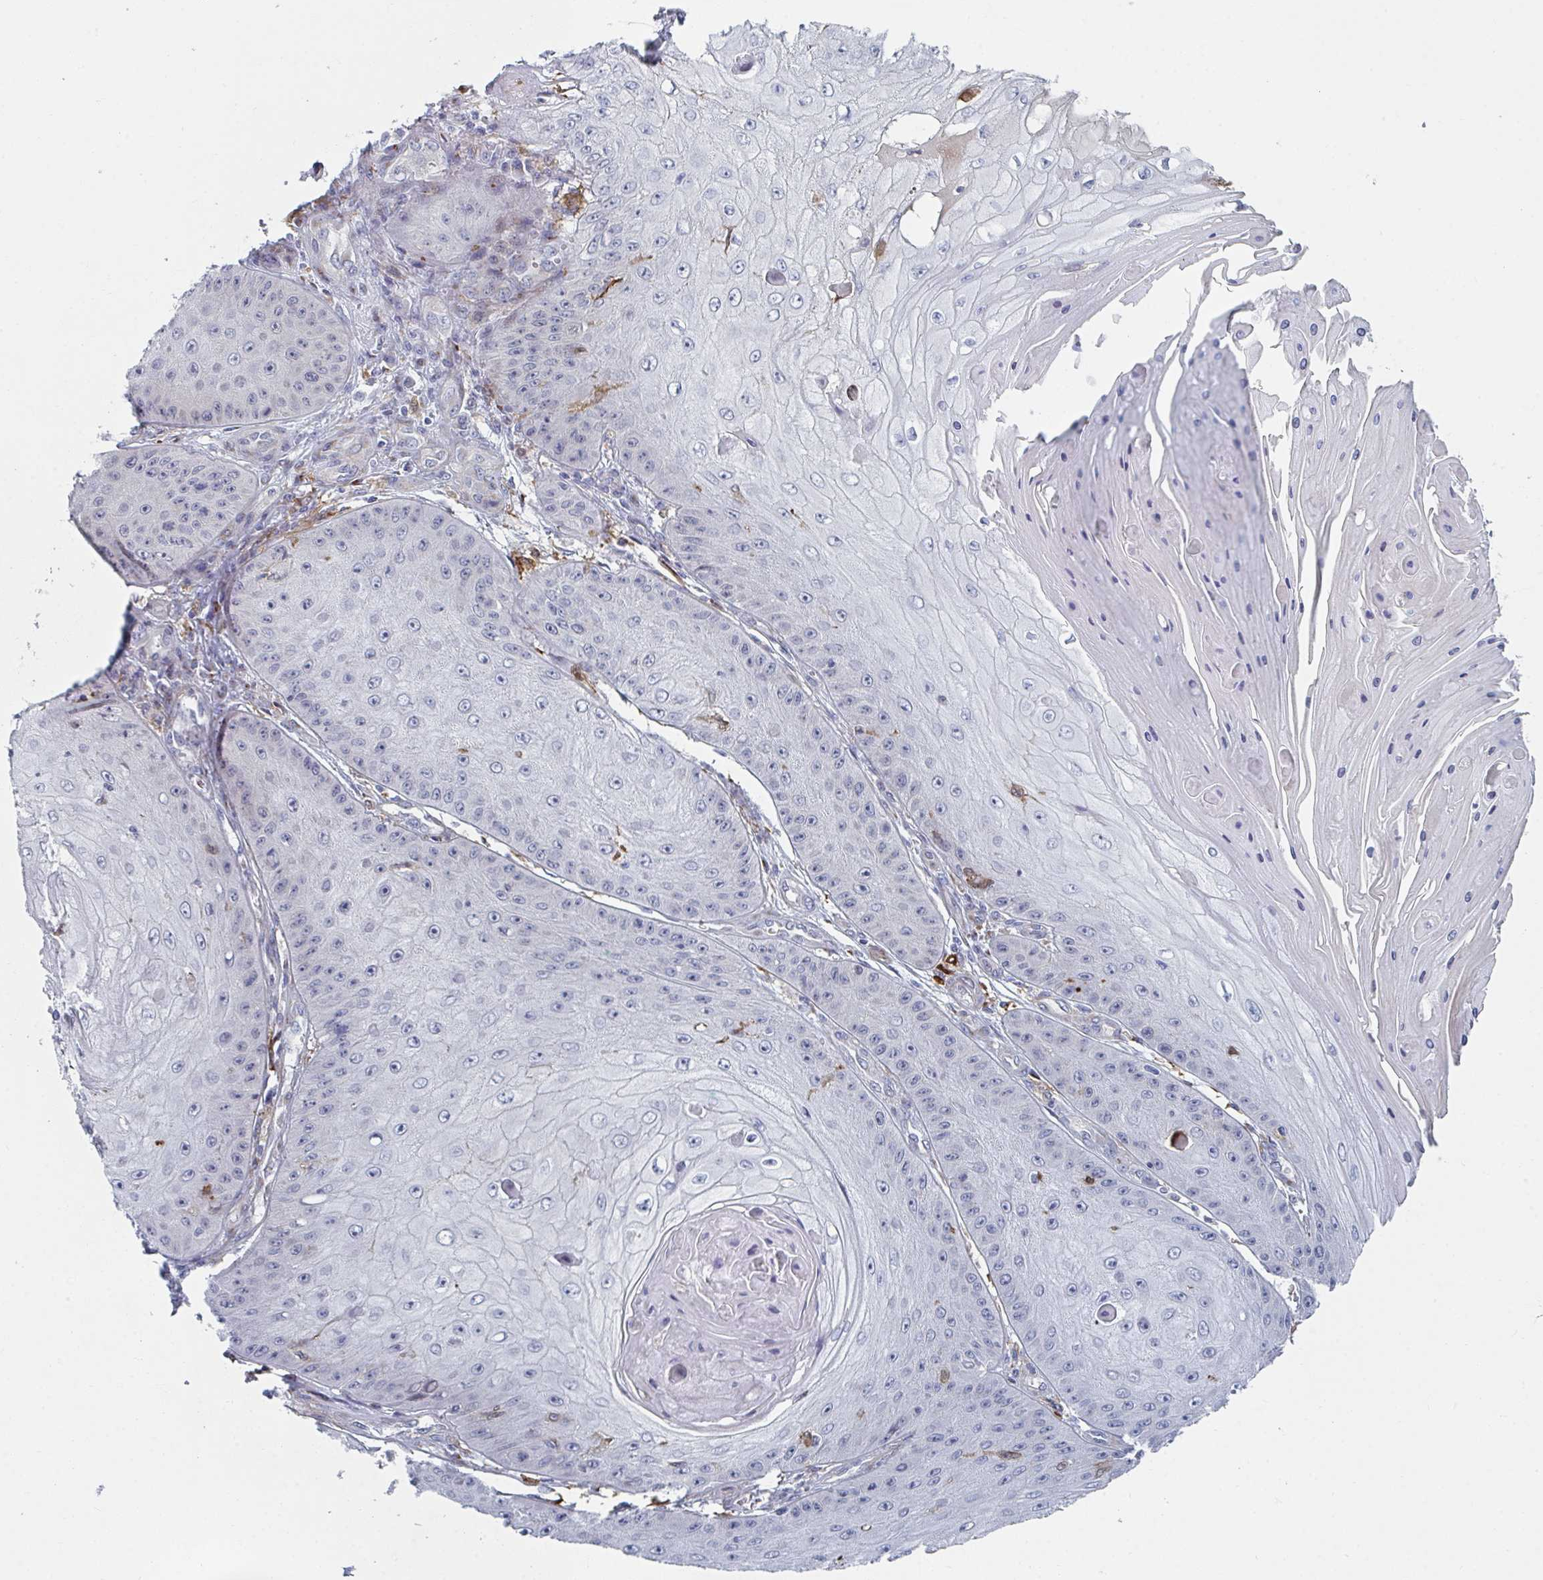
{"staining": {"intensity": "negative", "quantity": "none", "location": "none"}, "tissue": "skin cancer", "cell_type": "Tumor cells", "image_type": "cancer", "snomed": [{"axis": "morphology", "description": "Squamous cell carcinoma, NOS"}, {"axis": "topography", "description": "Skin"}], "caption": "A high-resolution image shows immunohistochemistry staining of squamous cell carcinoma (skin), which exhibits no significant staining in tumor cells.", "gene": "PSMG1", "patient": {"sex": "male", "age": 70}}